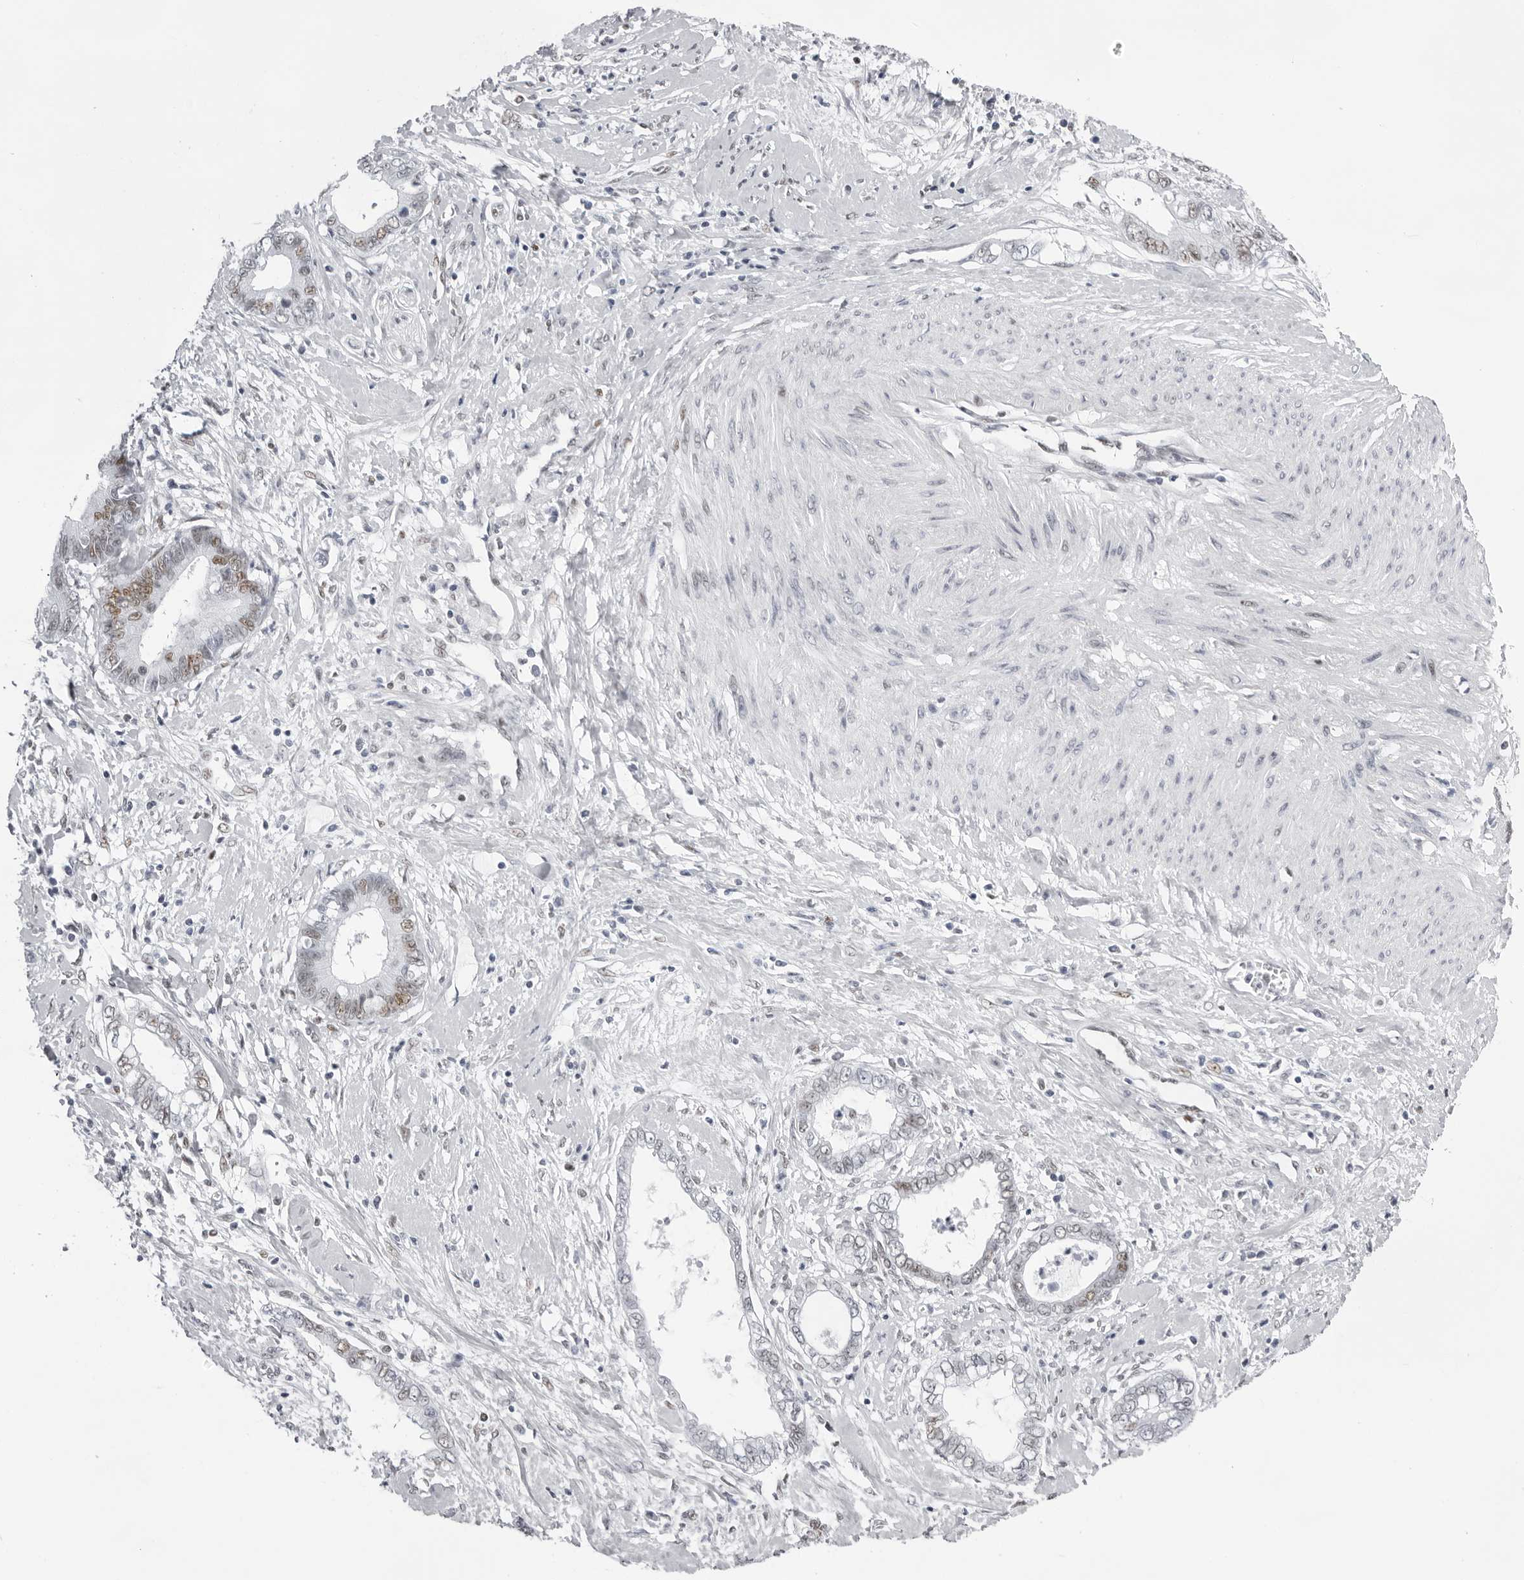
{"staining": {"intensity": "weak", "quantity": "25%-75%", "location": "nuclear"}, "tissue": "cervical cancer", "cell_type": "Tumor cells", "image_type": "cancer", "snomed": [{"axis": "morphology", "description": "Adenocarcinoma, NOS"}, {"axis": "topography", "description": "Cervix"}], "caption": "The photomicrograph reveals immunohistochemical staining of cervical cancer. There is weak nuclear expression is identified in about 25%-75% of tumor cells. Ihc stains the protein of interest in brown and the nuclei are stained blue.", "gene": "IRF2BP2", "patient": {"sex": "female", "age": 44}}